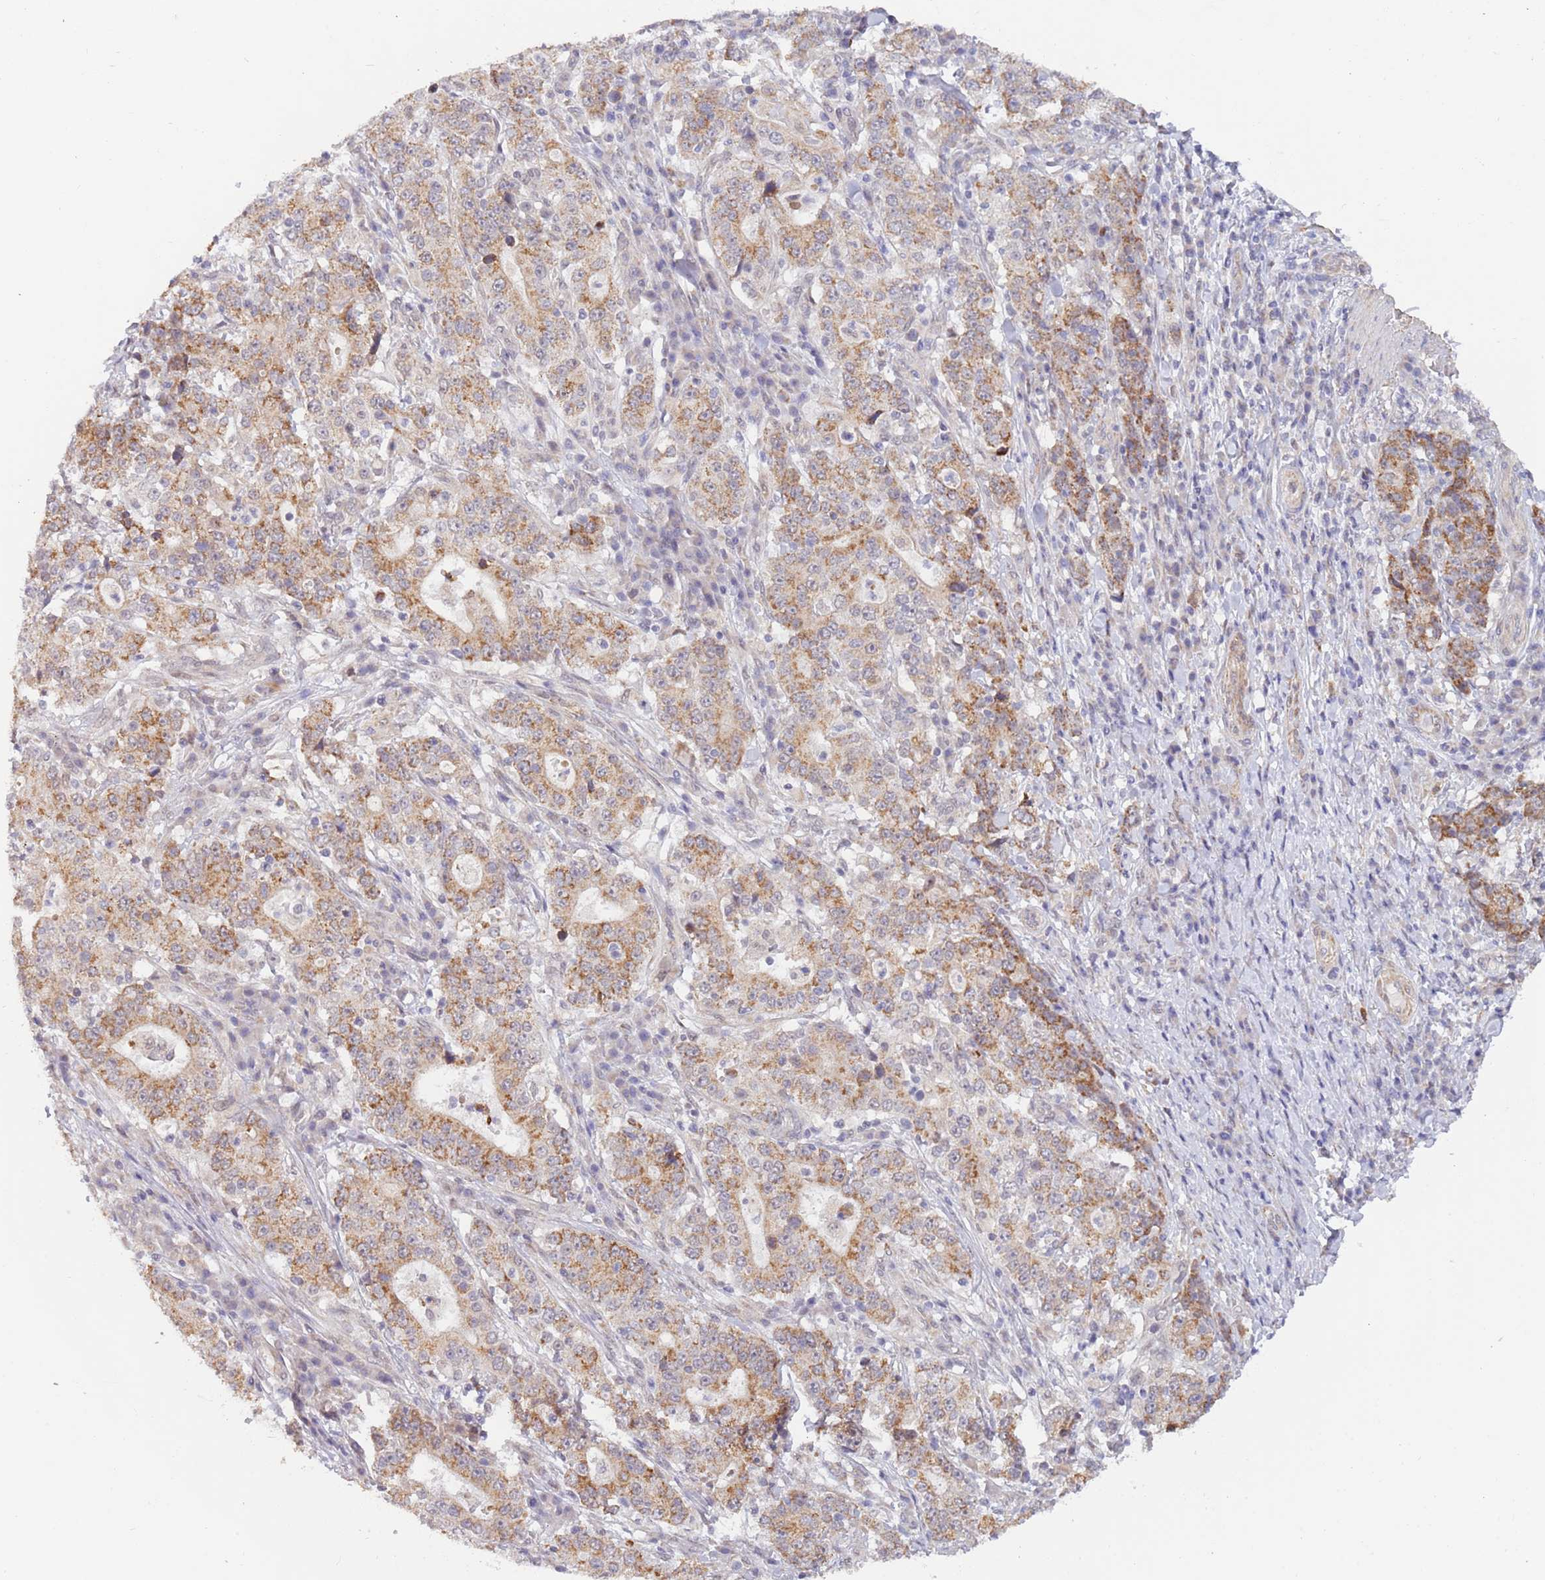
{"staining": {"intensity": "moderate", "quantity": ">75%", "location": "cytoplasmic/membranous"}, "tissue": "stomach cancer", "cell_type": "Tumor cells", "image_type": "cancer", "snomed": [{"axis": "morphology", "description": "Normal tissue, NOS"}, {"axis": "morphology", "description": "Adenocarcinoma, NOS"}, {"axis": "topography", "description": "Stomach, upper"}, {"axis": "topography", "description": "Stomach"}], "caption": "Protein staining by immunohistochemistry (IHC) demonstrates moderate cytoplasmic/membranous positivity in approximately >75% of tumor cells in stomach cancer (adenocarcinoma). The protein of interest is stained brown, and the nuclei are stained in blue (DAB (3,3'-diaminobenzidine) IHC with brightfield microscopy, high magnification).", "gene": "UQCC3", "patient": {"sex": "male", "age": 59}}